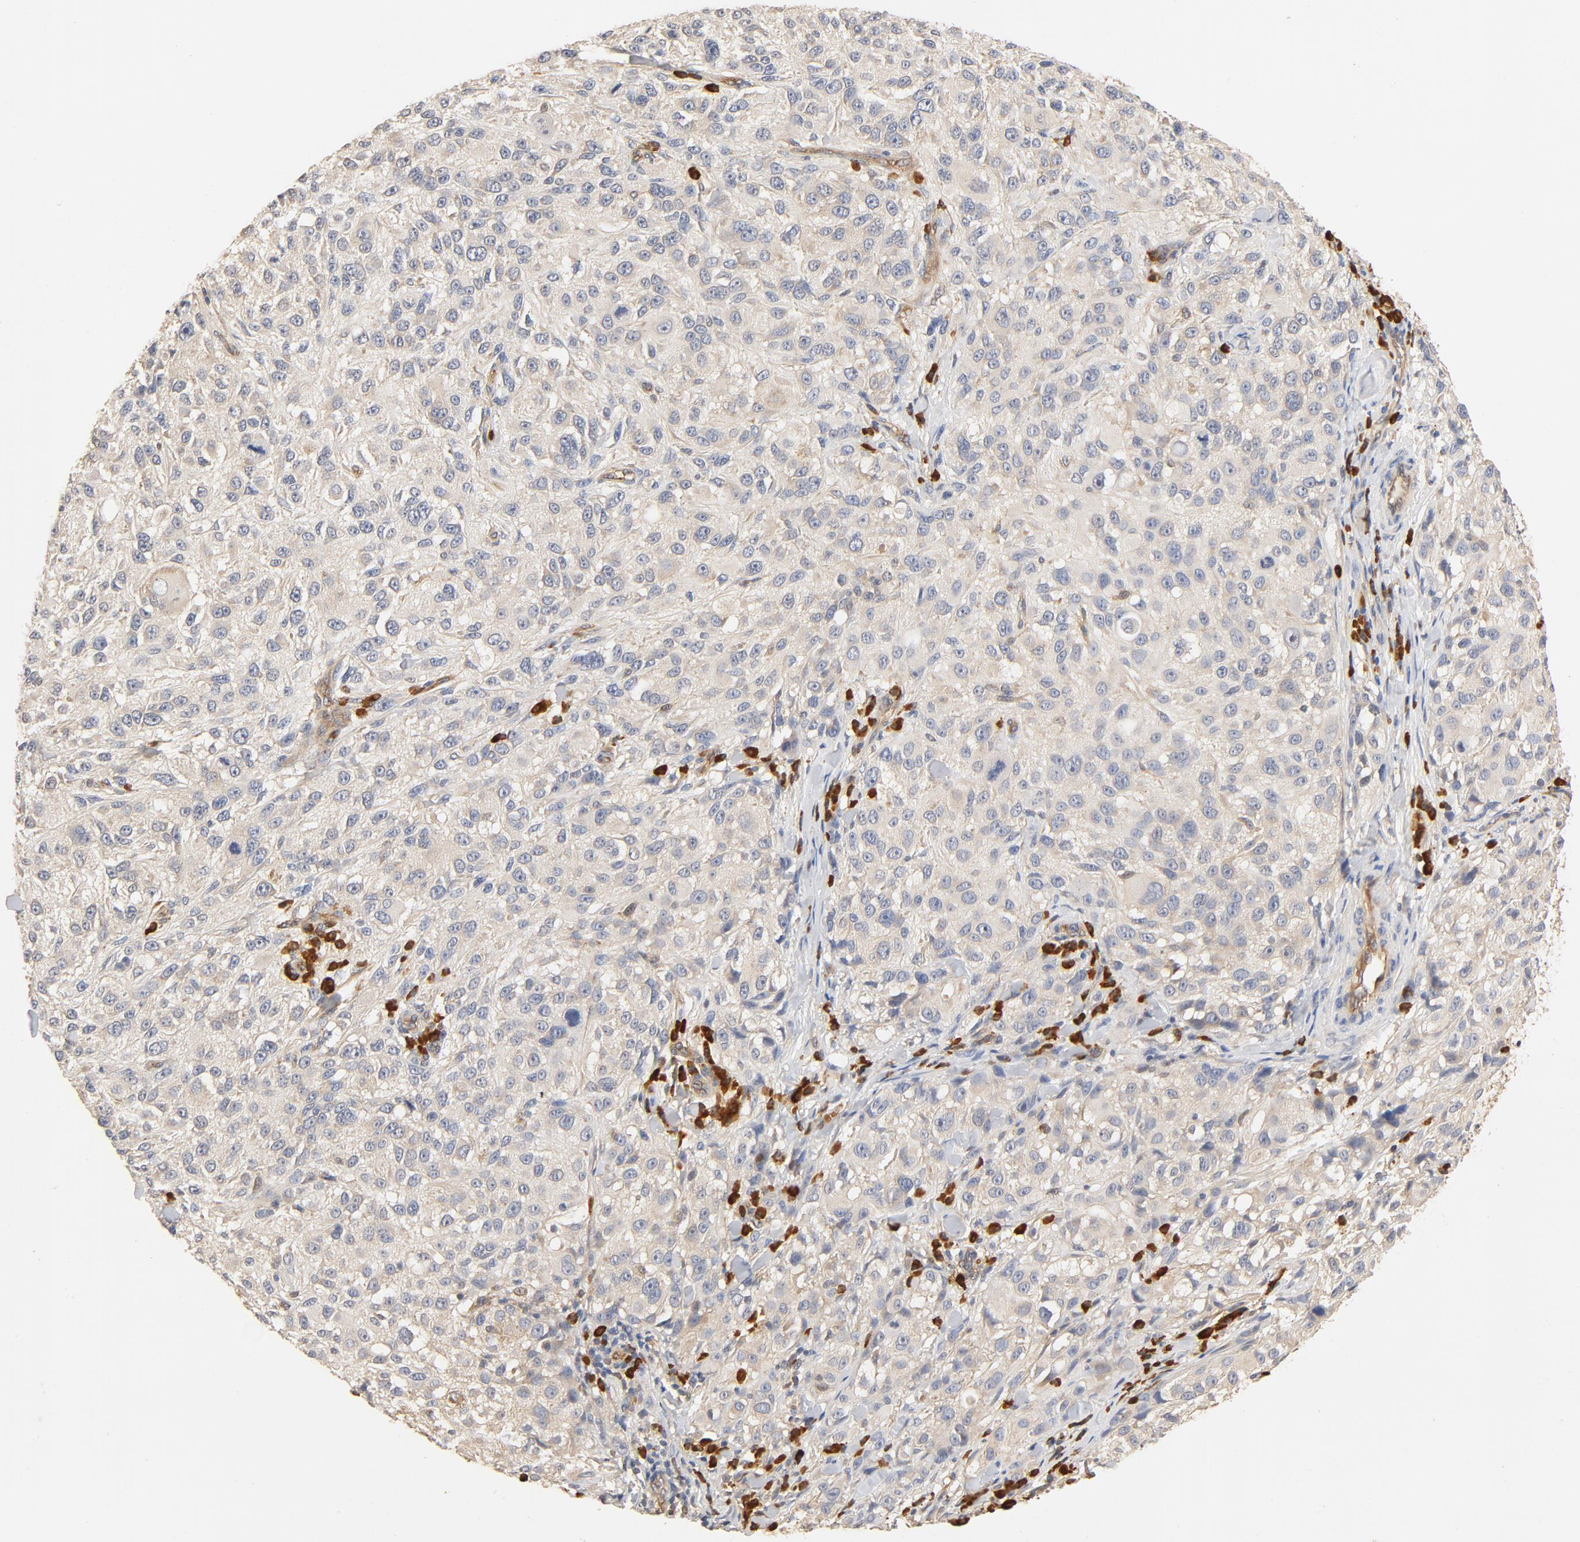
{"staining": {"intensity": "weak", "quantity": ">75%", "location": "cytoplasmic/membranous"}, "tissue": "melanoma", "cell_type": "Tumor cells", "image_type": "cancer", "snomed": [{"axis": "morphology", "description": "Necrosis, NOS"}, {"axis": "morphology", "description": "Malignant melanoma, NOS"}, {"axis": "topography", "description": "Skin"}], "caption": "Malignant melanoma stained with a brown dye demonstrates weak cytoplasmic/membranous positive positivity in approximately >75% of tumor cells.", "gene": "UBE2J1", "patient": {"sex": "female", "age": 87}}